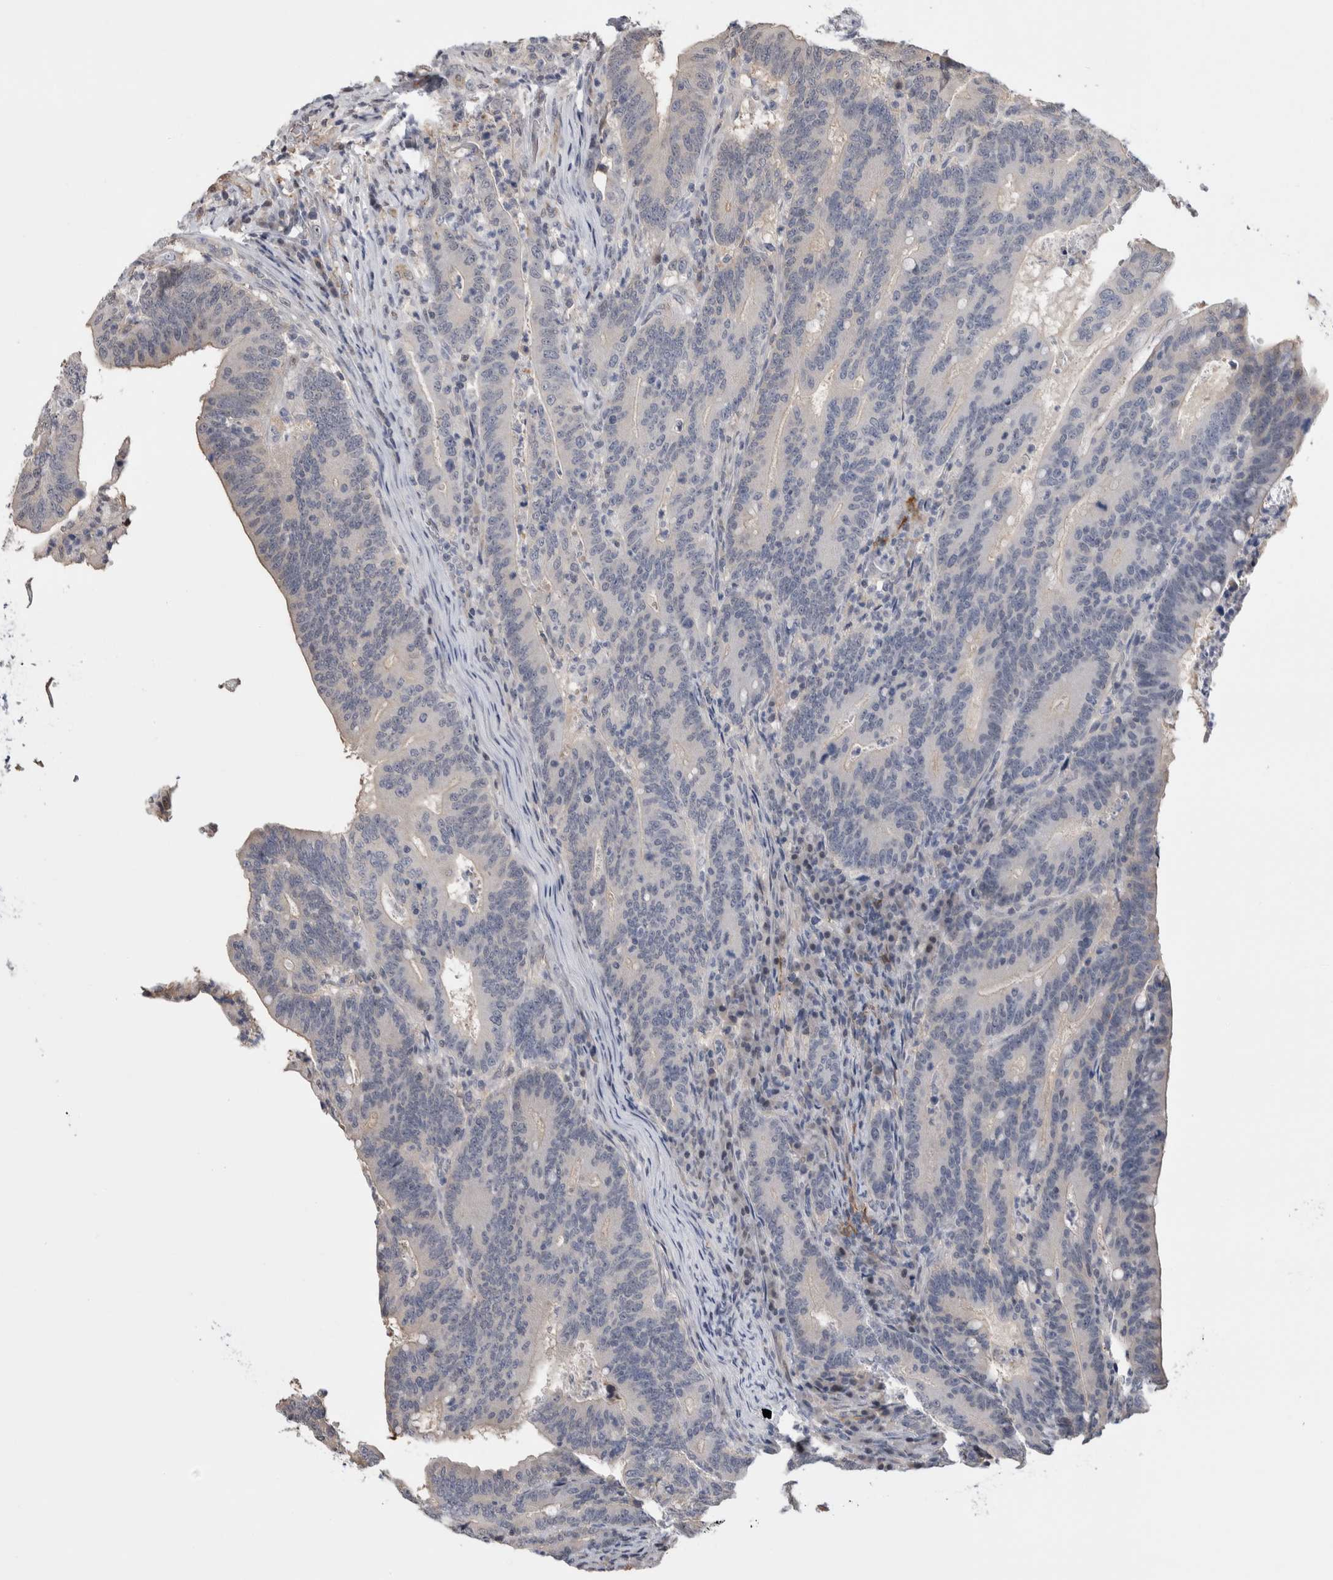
{"staining": {"intensity": "moderate", "quantity": "<25%", "location": "cytoplasmic/membranous"}, "tissue": "colorectal cancer", "cell_type": "Tumor cells", "image_type": "cancer", "snomed": [{"axis": "morphology", "description": "Adenocarcinoma, NOS"}, {"axis": "topography", "description": "Colon"}], "caption": "IHC micrograph of neoplastic tissue: human colorectal cancer stained using immunohistochemistry (IHC) displays low levels of moderate protein expression localized specifically in the cytoplasmic/membranous of tumor cells, appearing as a cytoplasmic/membranous brown color.", "gene": "ZBTB49", "patient": {"sex": "female", "age": 66}}